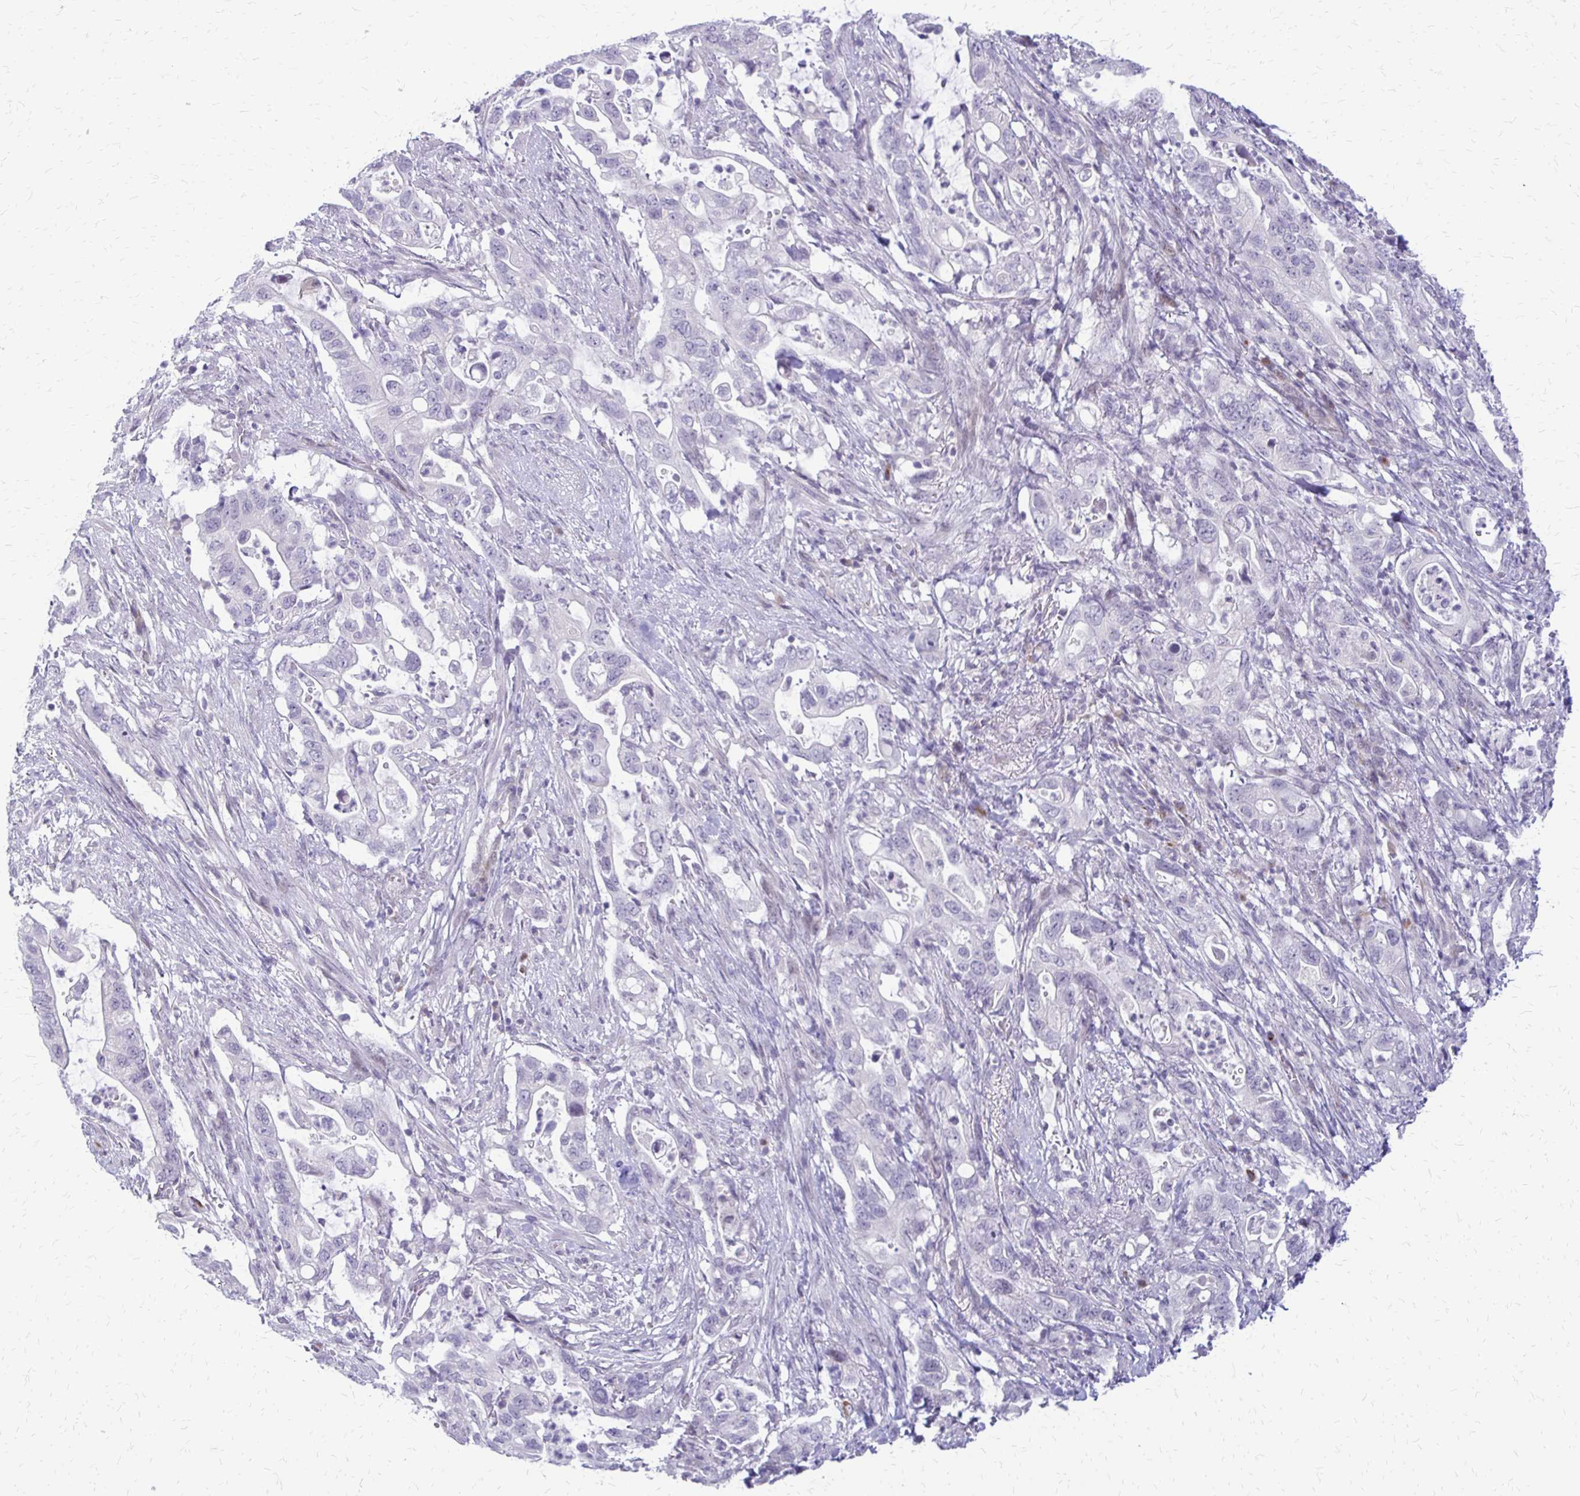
{"staining": {"intensity": "negative", "quantity": "none", "location": "none"}, "tissue": "pancreatic cancer", "cell_type": "Tumor cells", "image_type": "cancer", "snomed": [{"axis": "morphology", "description": "Adenocarcinoma, NOS"}, {"axis": "topography", "description": "Pancreas"}], "caption": "This is an IHC histopathology image of human pancreatic cancer. There is no positivity in tumor cells.", "gene": "EPYC", "patient": {"sex": "female", "age": 72}}